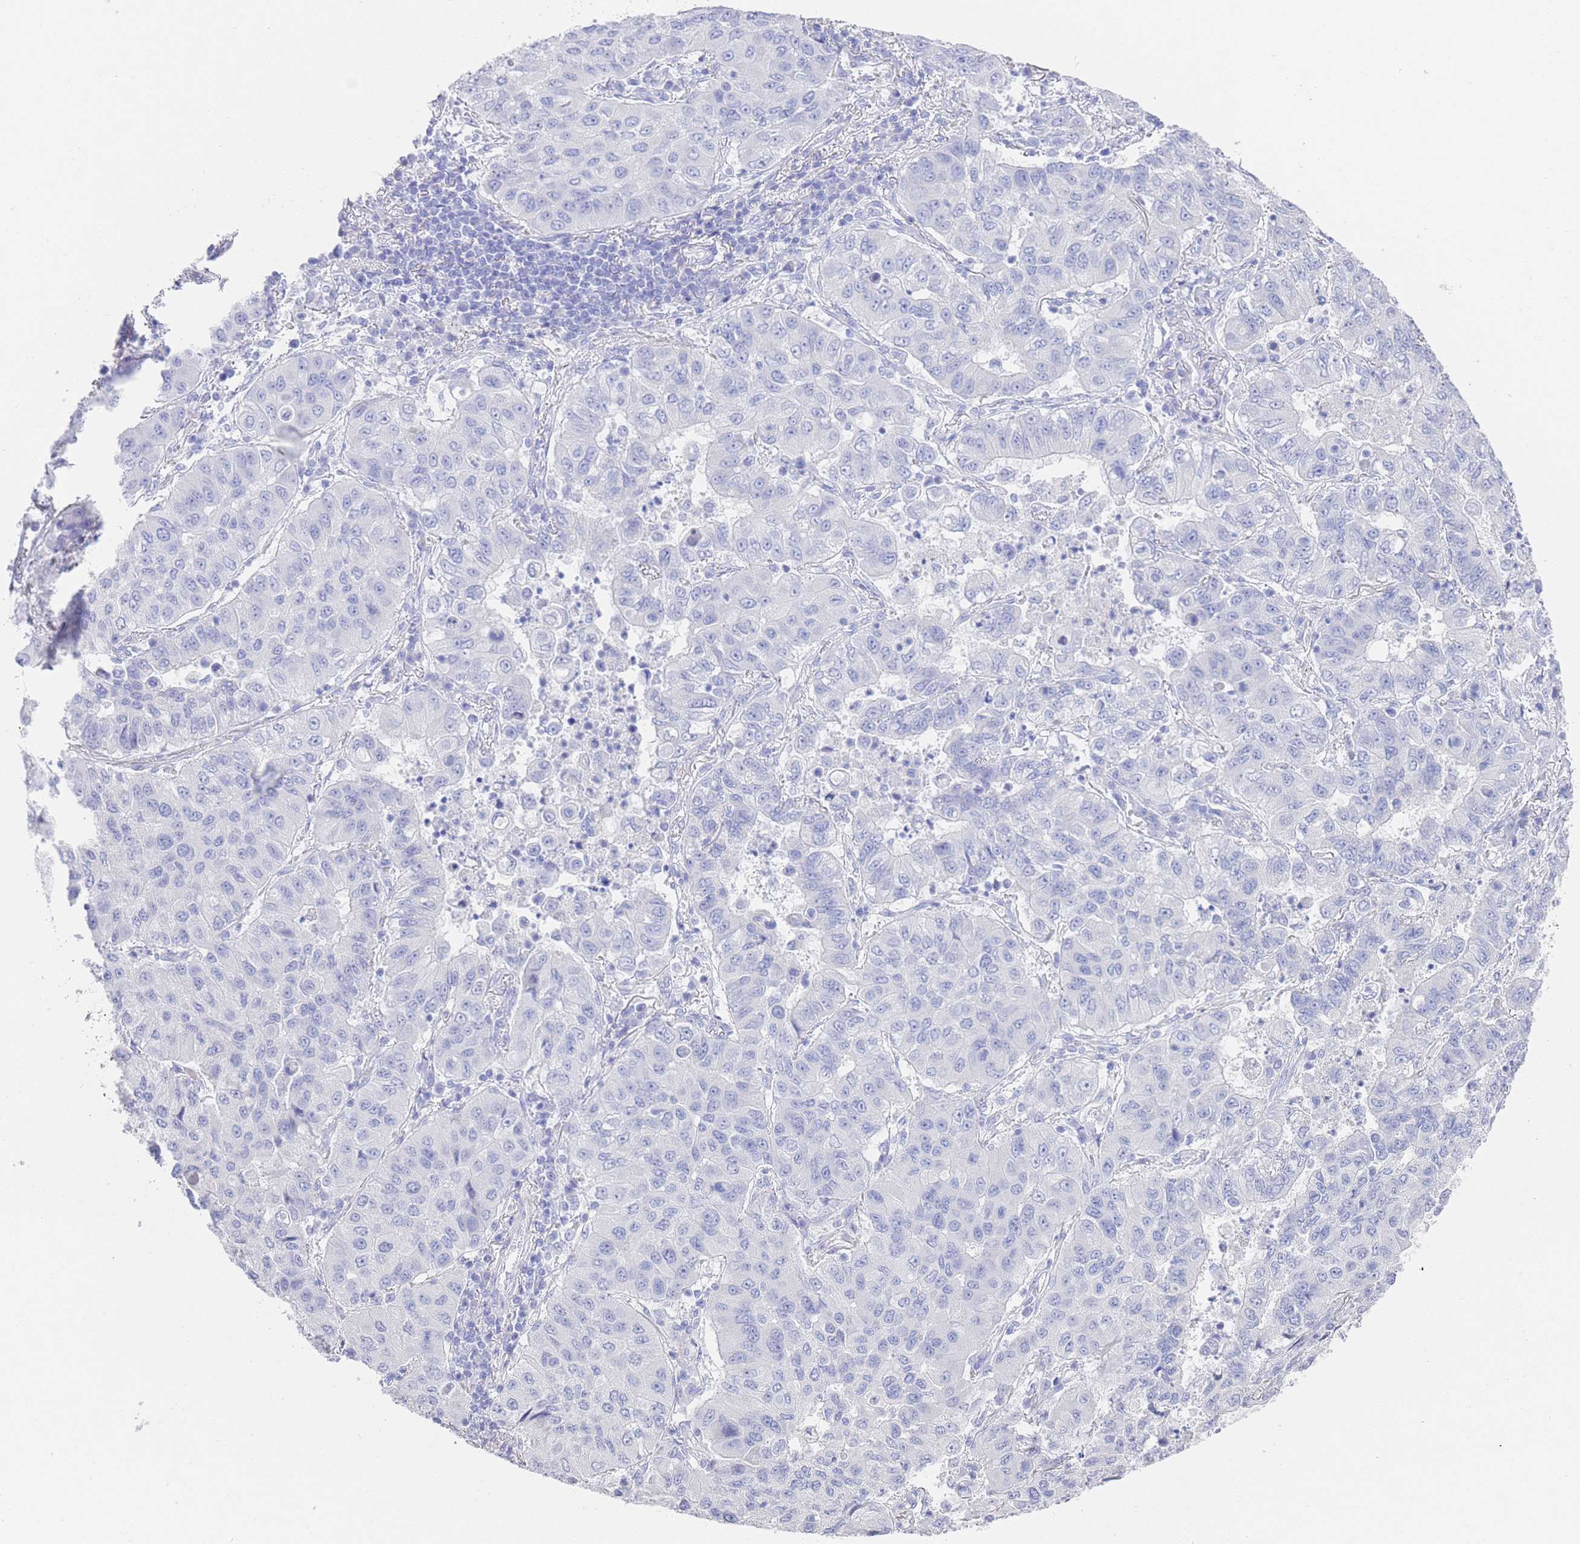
{"staining": {"intensity": "negative", "quantity": "none", "location": "none"}, "tissue": "lung cancer", "cell_type": "Tumor cells", "image_type": "cancer", "snomed": [{"axis": "morphology", "description": "Squamous cell carcinoma, NOS"}, {"axis": "topography", "description": "Lung"}], "caption": "DAB immunohistochemical staining of squamous cell carcinoma (lung) exhibits no significant positivity in tumor cells.", "gene": "LRRC37A", "patient": {"sex": "male", "age": 74}}